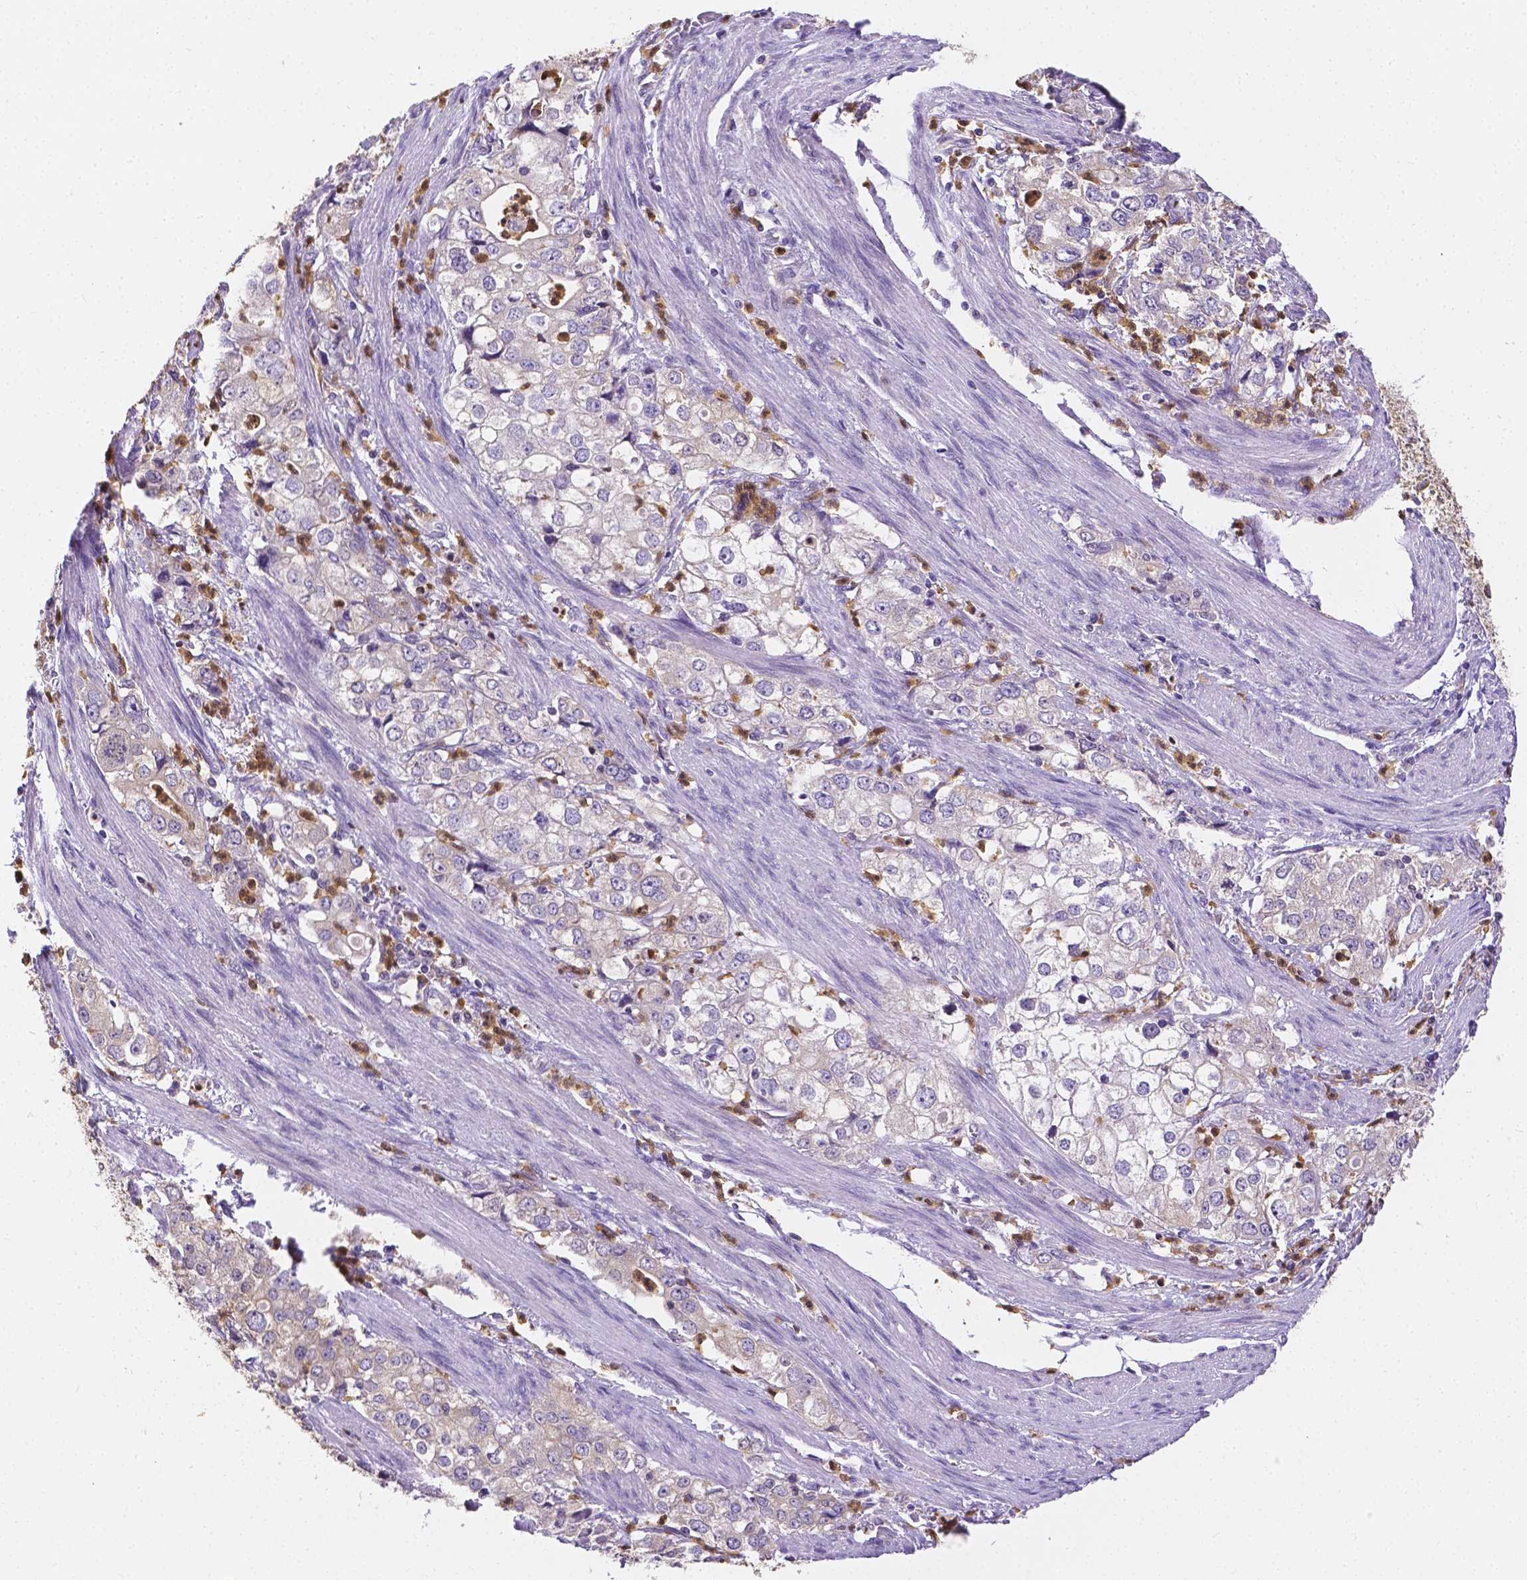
{"staining": {"intensity": "negative", "quantity": "none", "location": "none"}, "tissue": "stomach cancer", "cell_type": "Tumor cells", "image_type": "cancer", "snomed": [{"axis": "morphology", "description": "Adenocarcinoma, NOS"}, {"axis": "topography", "description": "Stomach, upper"}], "caption": "Immunohistochemical staining of stomach cancer displays no significant expression in tumor cells.", "gene": "ZNRD2", "patient": {"sex": "male", "age": 75}}